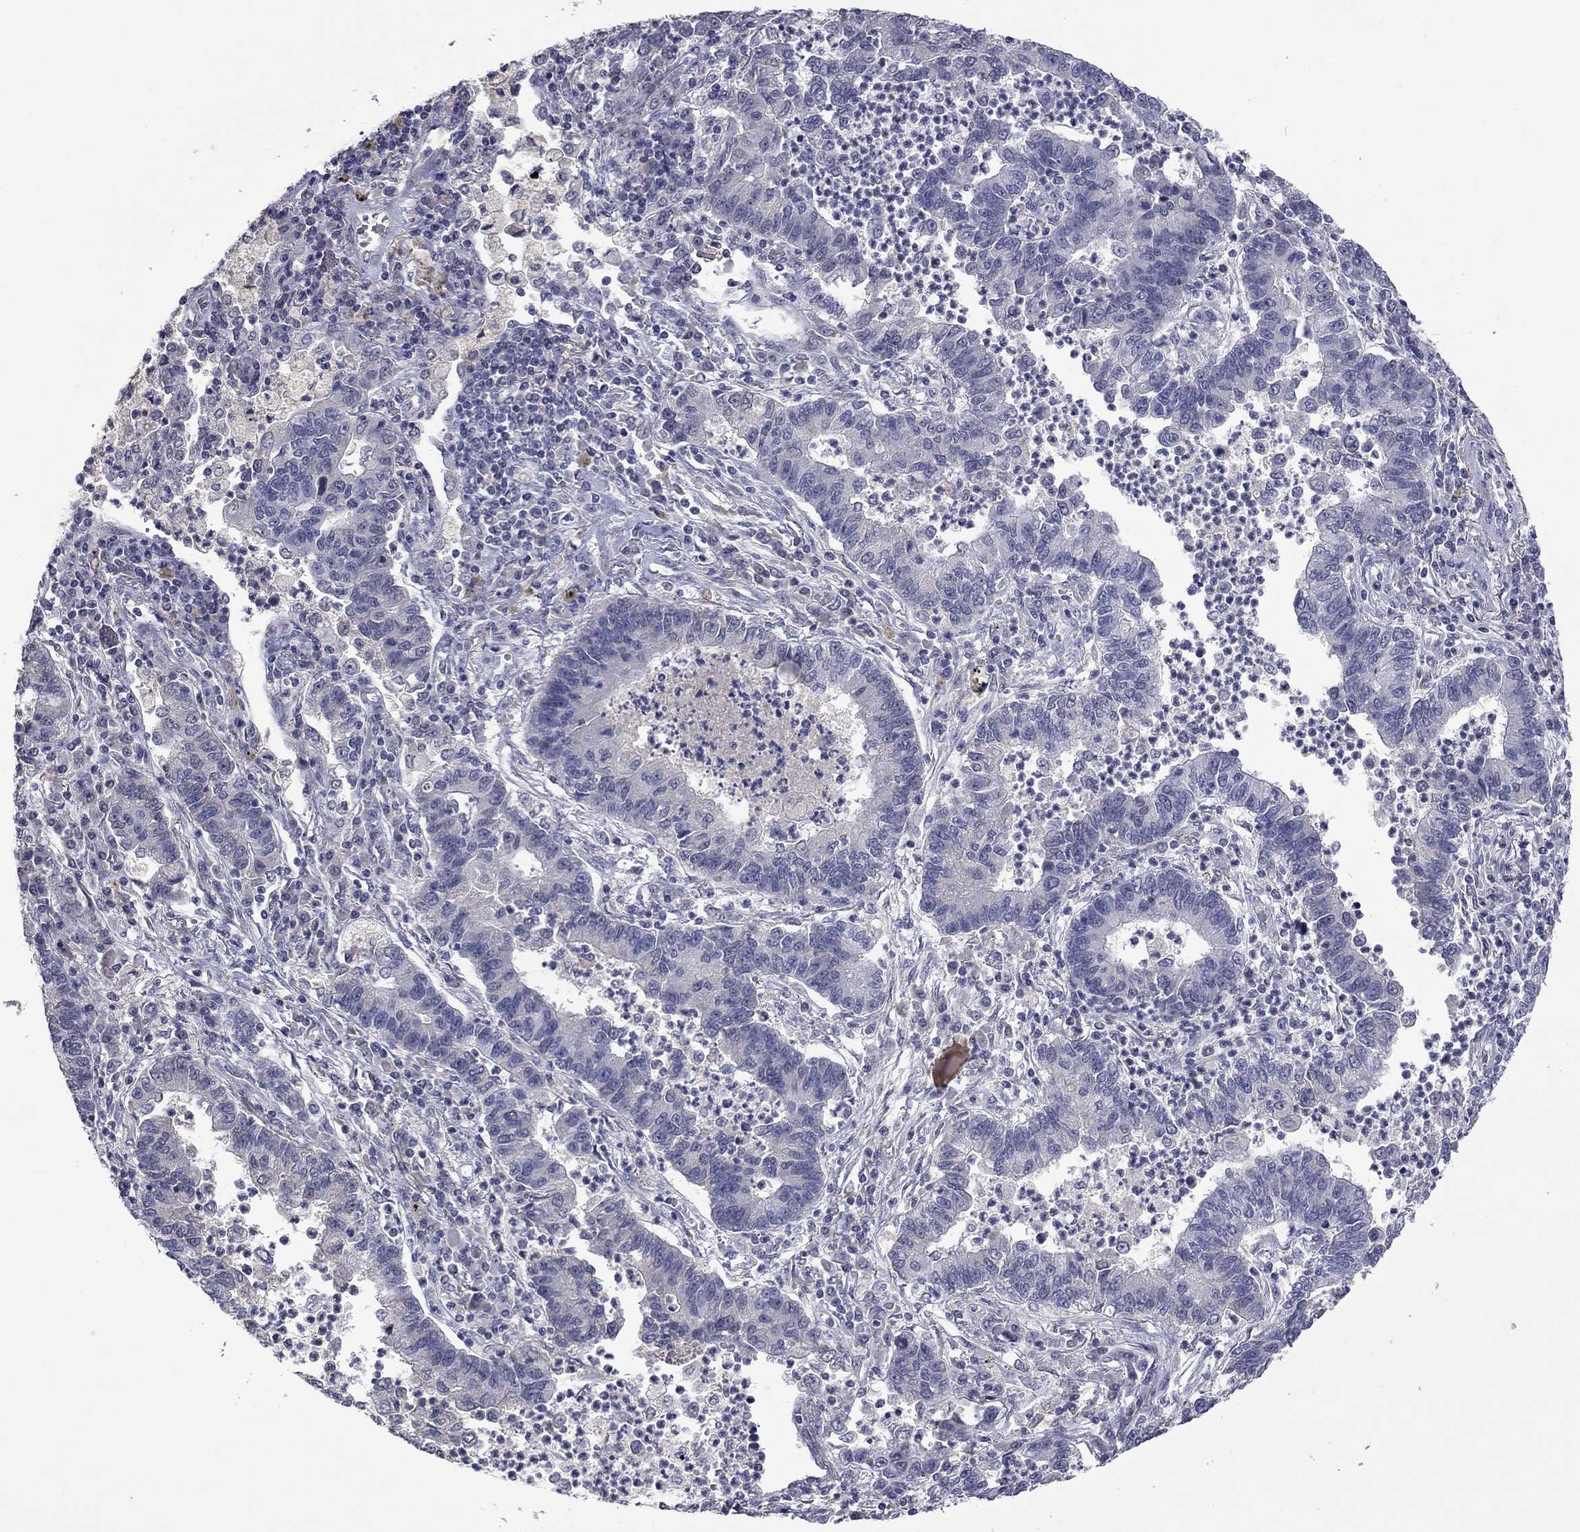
{"staining": {"intensity": "negative", "quantity": "none", "location": "none"}, "tissue": "lung cancer", "cell_type": "Tumor cells", "image_type": "cancer", "snomed": [{"axis": "morphology", "description": "Adenocarcinoma, NOS"}, {"axis": "topography", "description": "Lung"}], "caption": "Protein analysis of lung cancer (adenocarcinoma) shows no significant staining in tumor cells.", "gene": "IP6K3", "patient": {"sex": "female", "age": 57}}